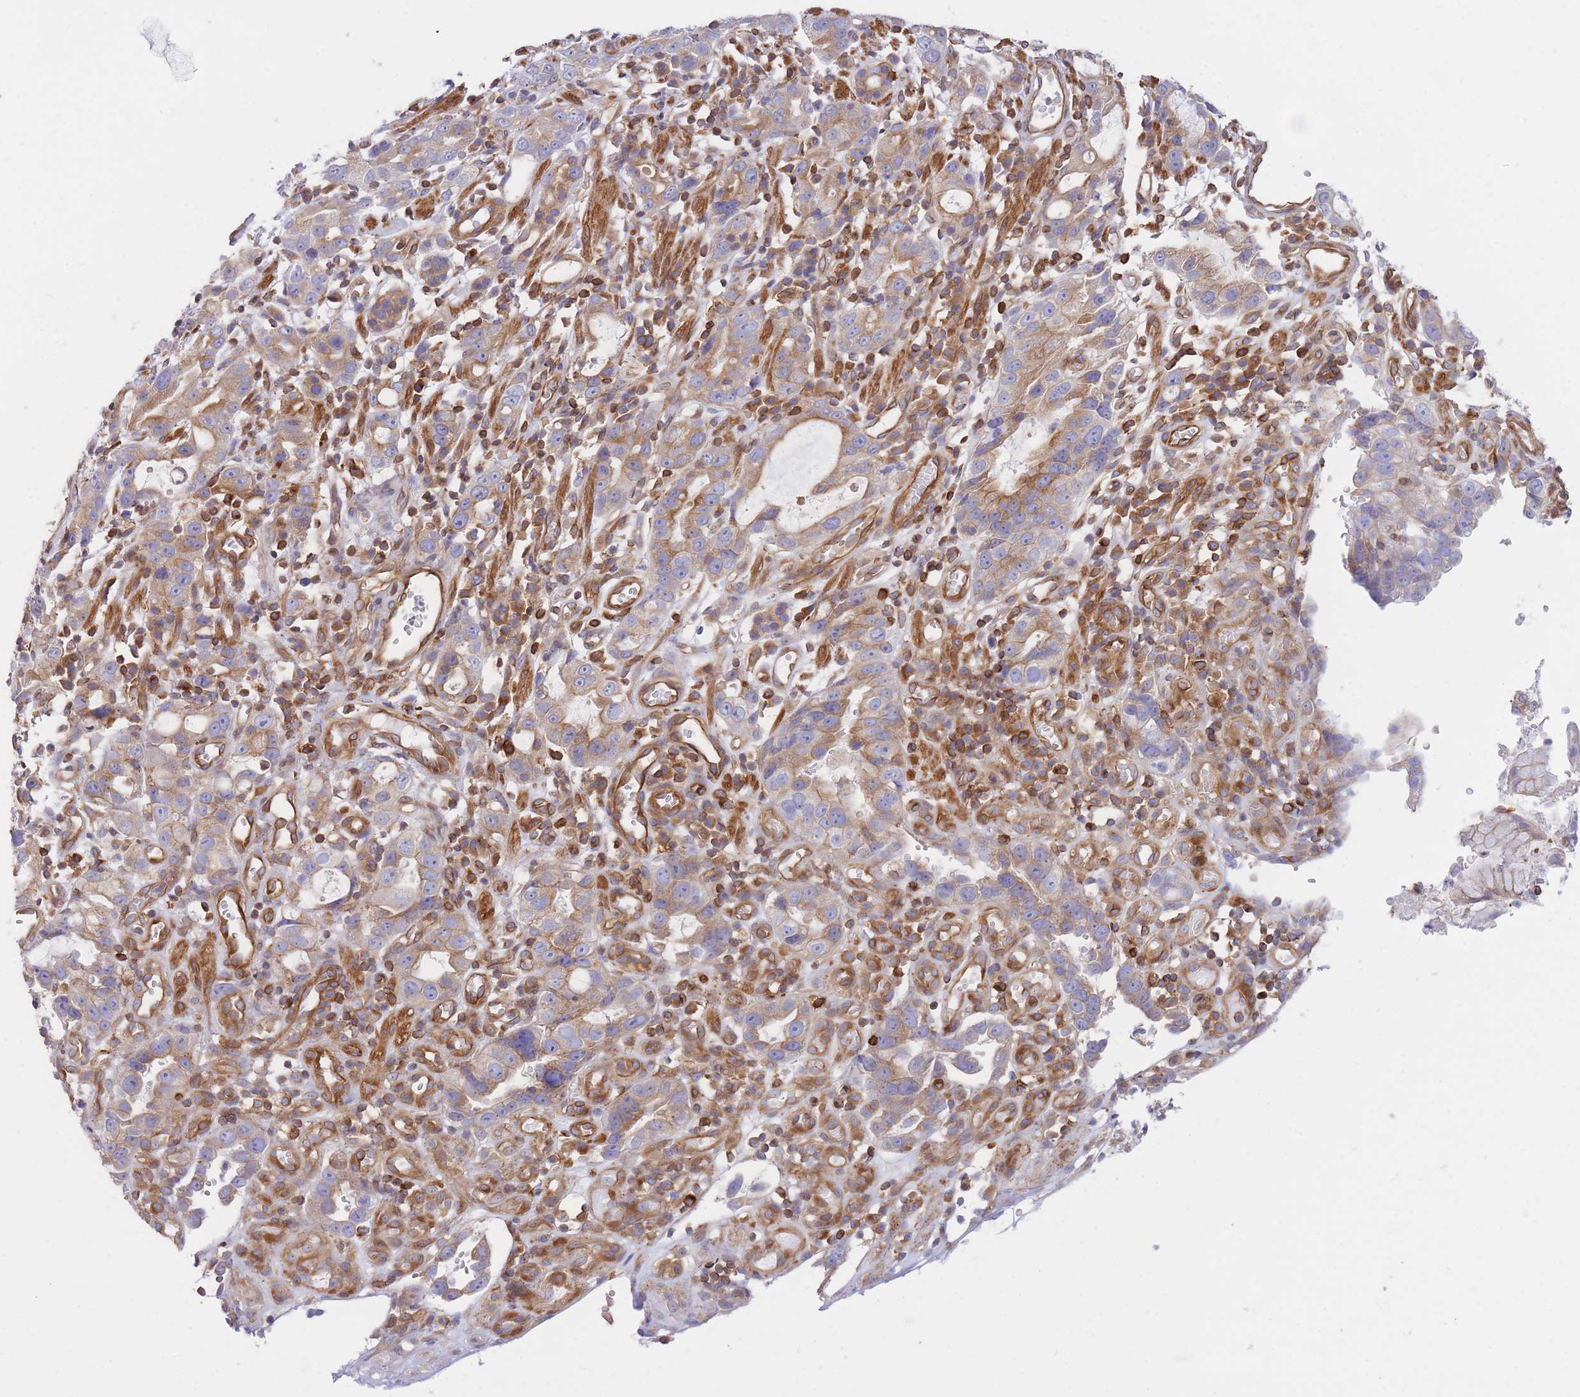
{"staining": {"intensity": "moderate", "quantity": "25%-75%", "location": "cytoplasmic/membranous"}, "tissue": "stomach cancer", "cell_type": "Tumor cells", "image_type": "cancer", "snomed": [{"axis": "morphology", "description": "Adenocarcinoma, NOS"}, {"axis": "topography", "description": "Stomach"}], "caption": "DAB (3,3'-diaminobenzidine) immunohistochemical staining of stomach cancer (adenocarcinoma) displays moderate cytoplasmic/membranous protein positivity in approximately 25%-75% of tumor cells. (IHC, brightfield microscopy, high magnification).", "gene": "REM1", "patient": {"sex": "male", "age": 55}}